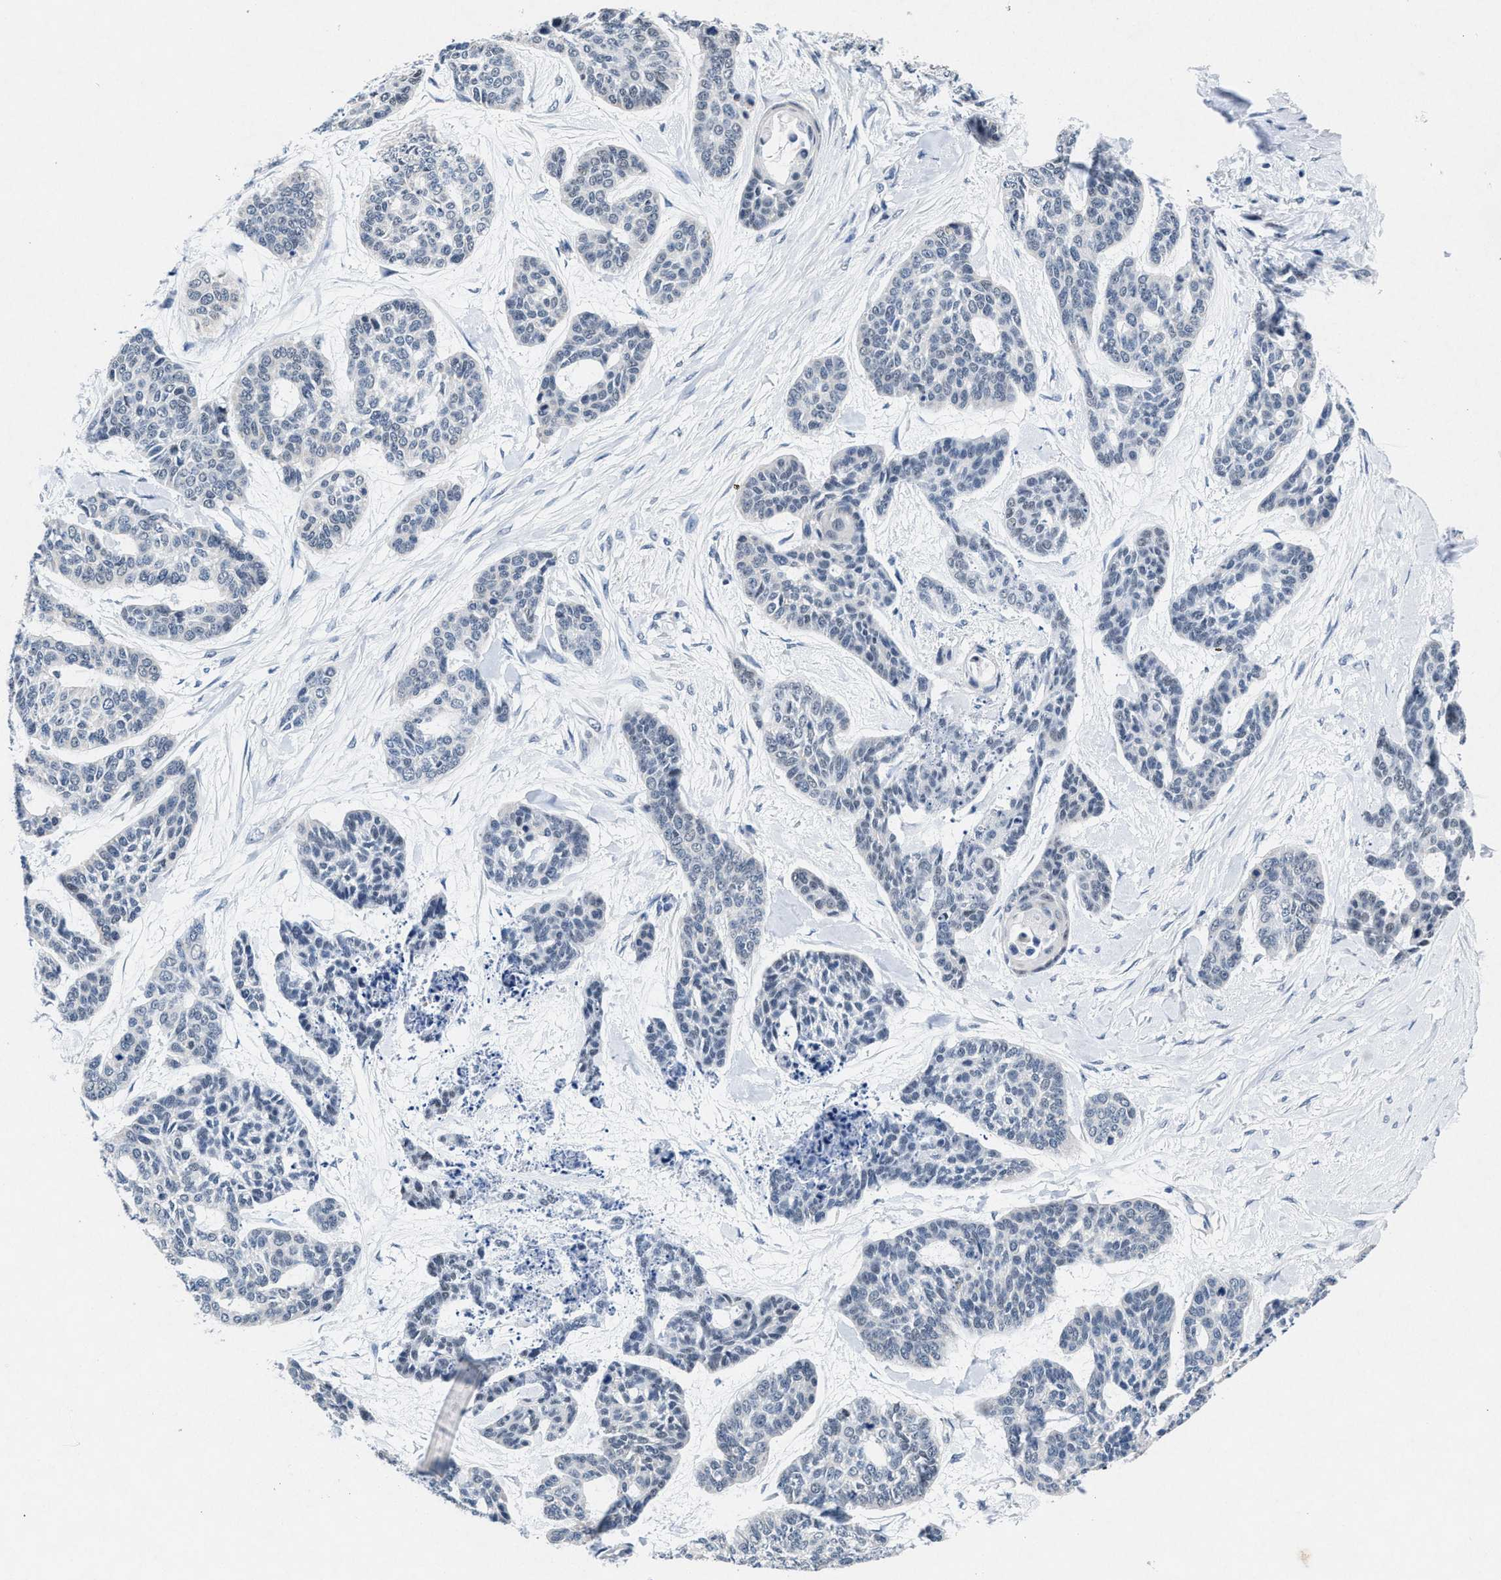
{"staining": {"intensity": "negative", "quantity": "none", "location": "none"}, "tissue": "skin cancer", "cell_type": "Tumor cells", "image_type": "cancer", "snomed": [{"axis": "morphology", "description": "Basal cell carcinoma"}, {"axis": "topography", "description": "Skin"}], "caption": "Immunohistochemistry histopathology image of neoplastic tissue: basal cell carcinoma (skin) stained with DAB (3,3'-diaminobenzidine) displays no significant protein expression in tumor cells.", "gene": "ID3", "patient": {"sex": "female", "age": 64}}